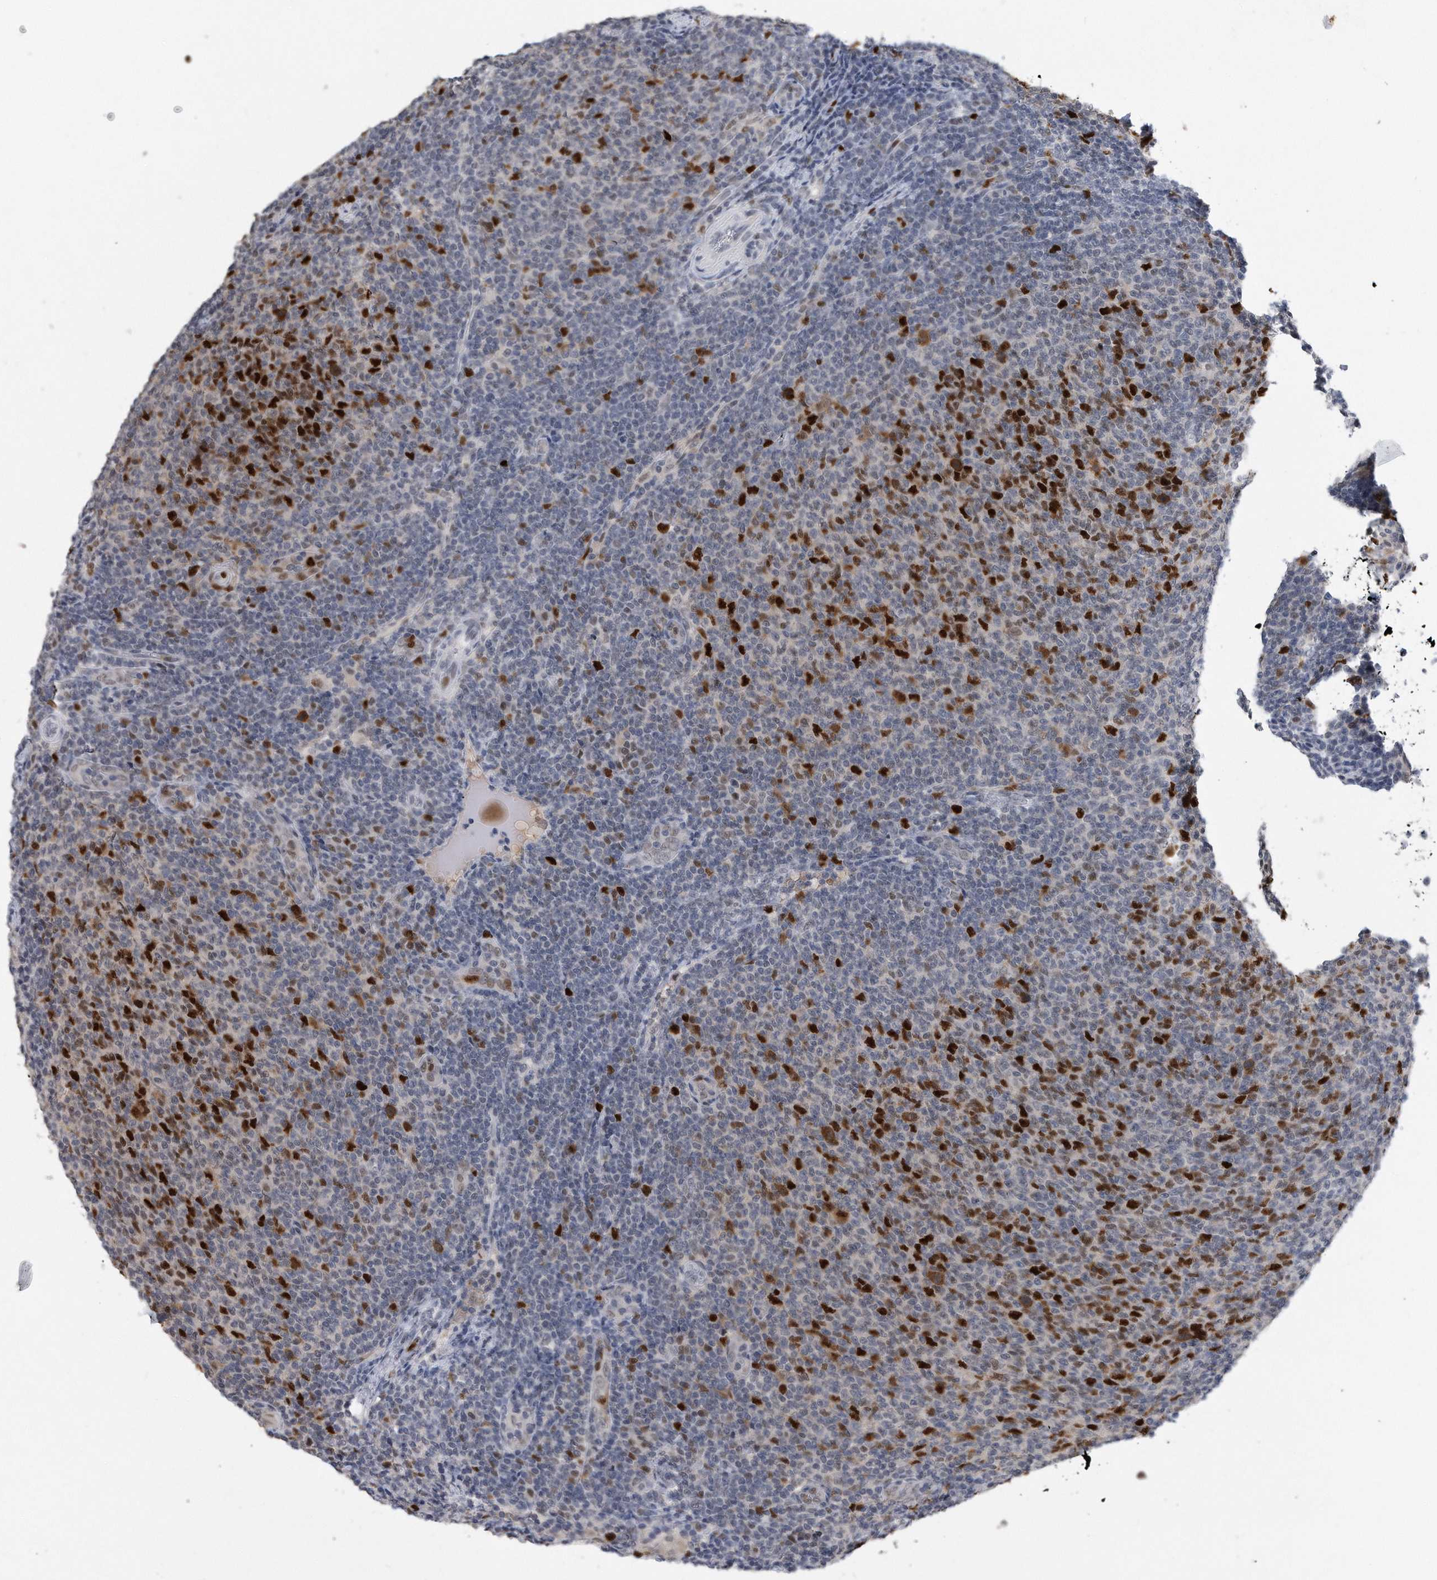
{"staining": {"intensity": "strong", "quantity": "<25%", "location": "nuclear"}, "tissue": "lymphoma", "cell_type": "Tumor cells", "image_type": "cancer", "snomed": [{"axis": "morphology", "description": "Malignant lymphoma, non-Hodgkin's type, Low grade"}, {"axis": "topography", "description": "Lymph node"}], "caption": "A histopathology image of human lymphoma stained for a protein displays strong nuclear brown staining in tumor cells. Immunohistochemistry (ihc) stains the protein of interest in brown and the nuclei are stained blue.", "gene": "PCNA", "patient": {"sex": "male", "age": 66}}